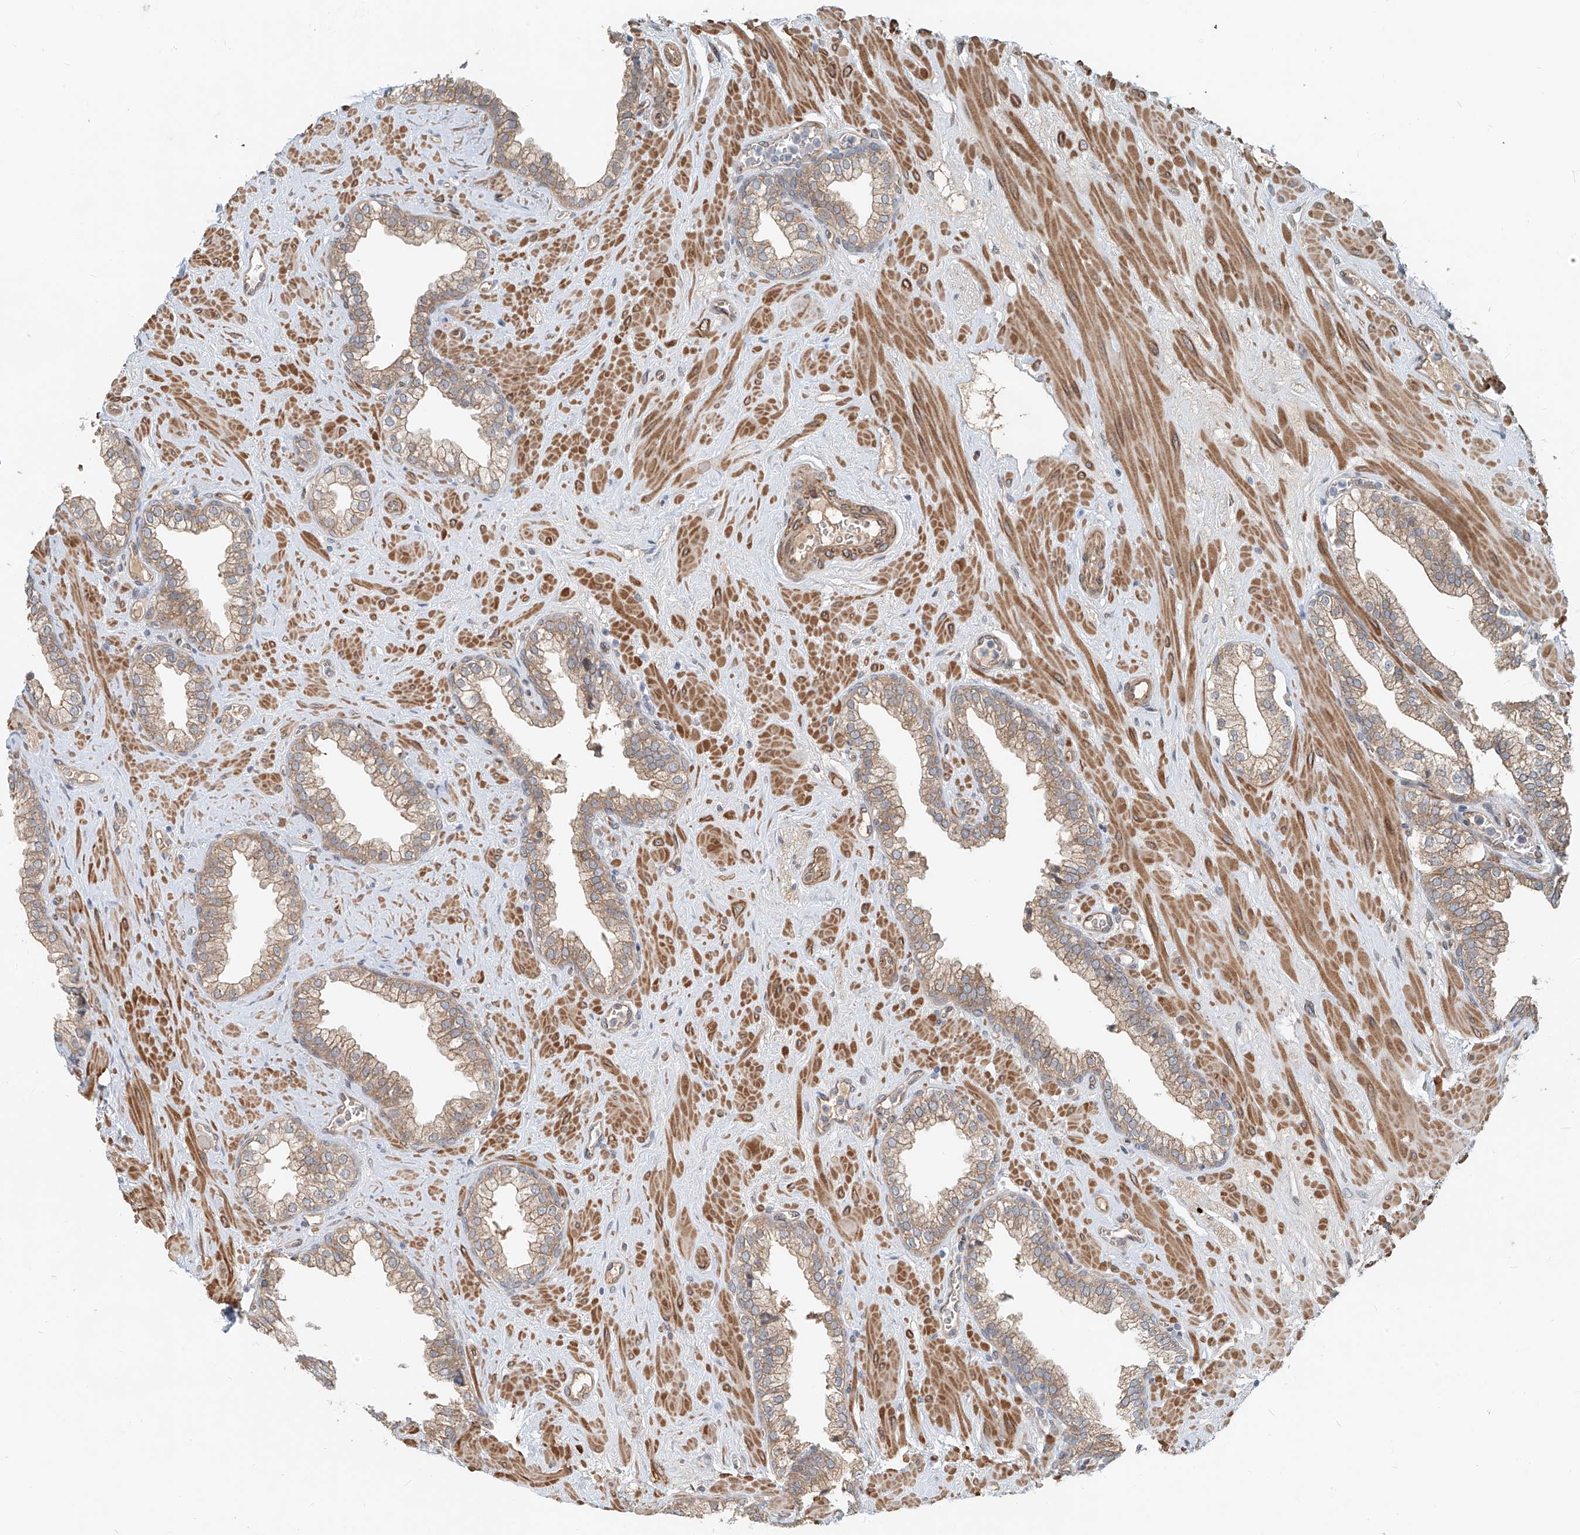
{"staining": {"intensity": "weak", "quantity": "25%-75%", "location": "cytoplasmic/membranous"}, "tissue": "prostate", "cell_type": "Glandular cells", "image_type": "normal", "snomed": [{"axis": "morphology", "description": "Normal tissue, NOS"}, {"axis": "morphology", "description": "Urothelial carcinoma, Low grade"}, {"axis": "topography", "description": "Urinary bladder"}, {"axis": "topography", "description": "Prostate"}], "caption": "Immunohistochemical staining of benign prostate exhibits weak cytoplasmic/membranous protein expression in approximately 25%-75% of glandular cells.", "gene": "SASH1", "patient": {"sex": "male", "age": 60}}